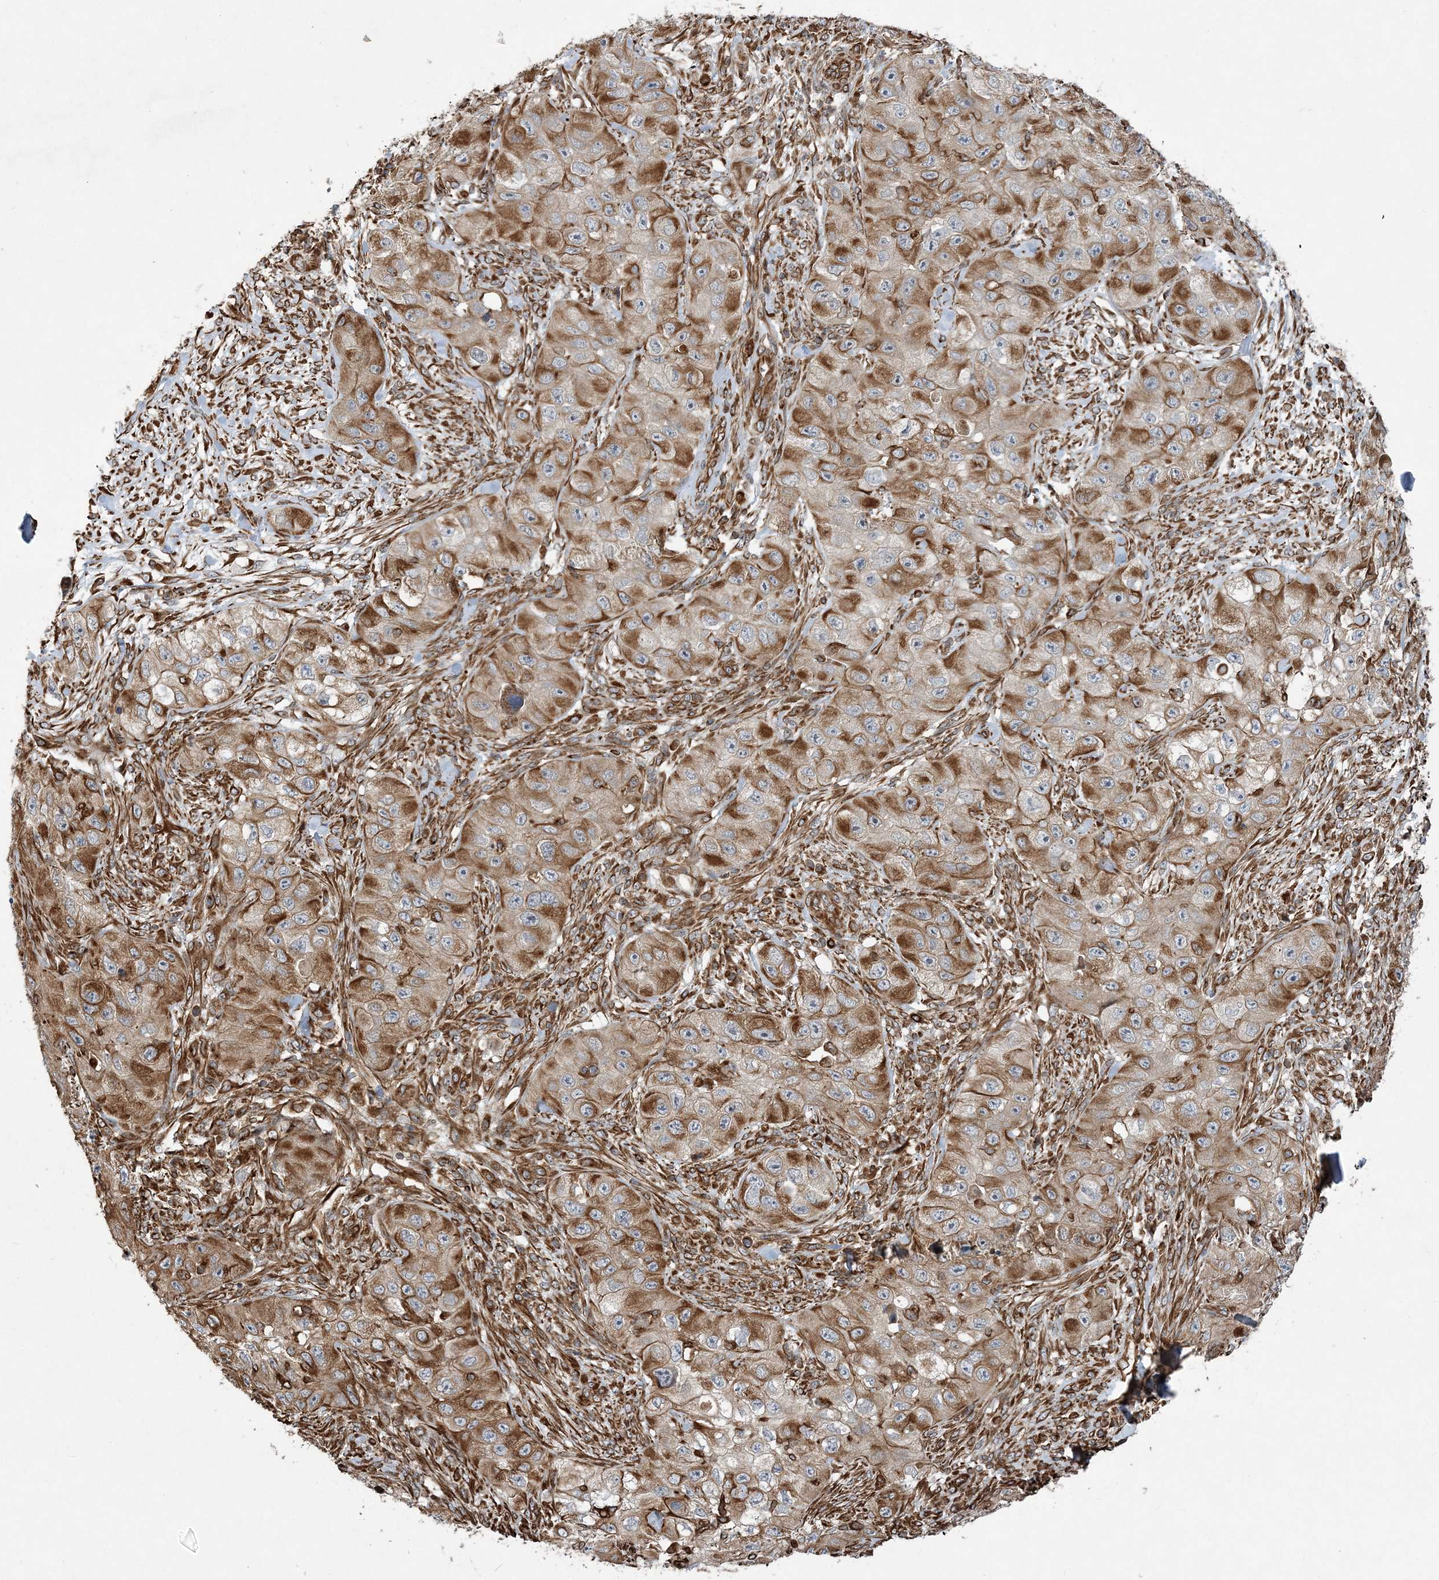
{"staining": {"intensity": "moderate", "quantity": ">75%", "location": "cytoplasmic/membranous"}, "tissue": "skin cancer", "cell_type": "Tumor cells", "image_type": "cancer", "snomed": [{"axis": "morphology", "description": "Squamous cell carcinoma, NOS"}, {"axis": "topography", "description": "Skin"}, {"axis": "topography", "description": "Subcutis"}], "caption": "Skin cancer tissue reveals moderate cytoplasmic/membranous positivity in about >75% of tumor cells, visualized by immunohistochemistry.", "gene": "FAM114A2", "patient": {"sex": "male", "age": 73}}